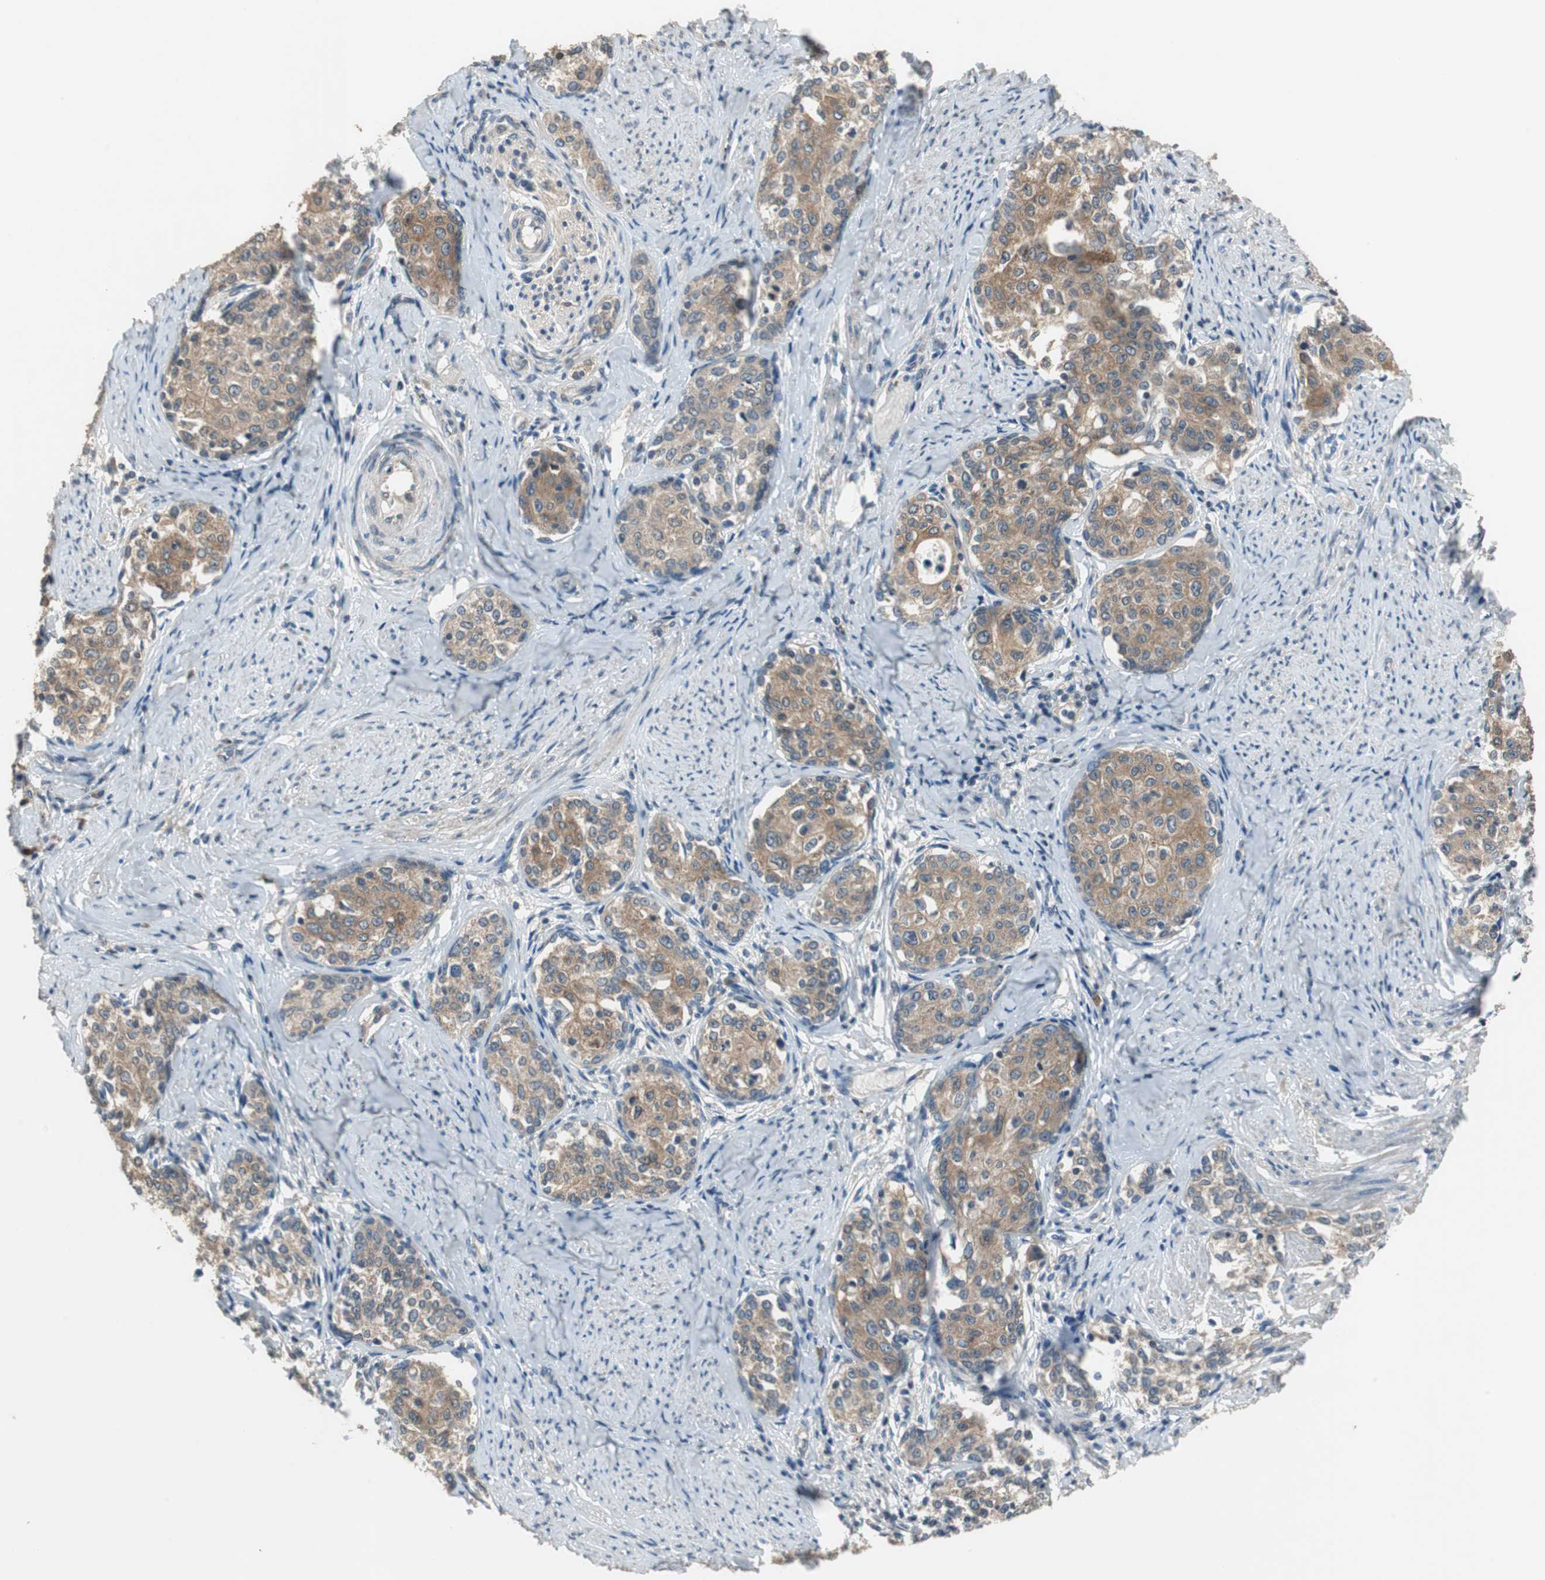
{"staining": {"intensity": "moderate", "quantity": ">75%", "location": "cytoplasmic/membranous"}, "tissue": "cervical cancer", "cell_type": "Tumor cells", "image_type": "cancer", "snomed": [{"axis": "morphology", "description": "Squamous cell carcinoma, NOS"}, {"axis": "morphology", "description": "Adenocarcinoma, NOS"}, {"axis": "topography", "description": "Cervix"}], "caption": "Immunohistochemical staining of cervical squamous cell carcinoma reveals moderate cytoplasmic/membranous protein expression in about >75% of tumor cells.", "gene": "PI4KB", "patient": {"sex": "female", "age": 52}}